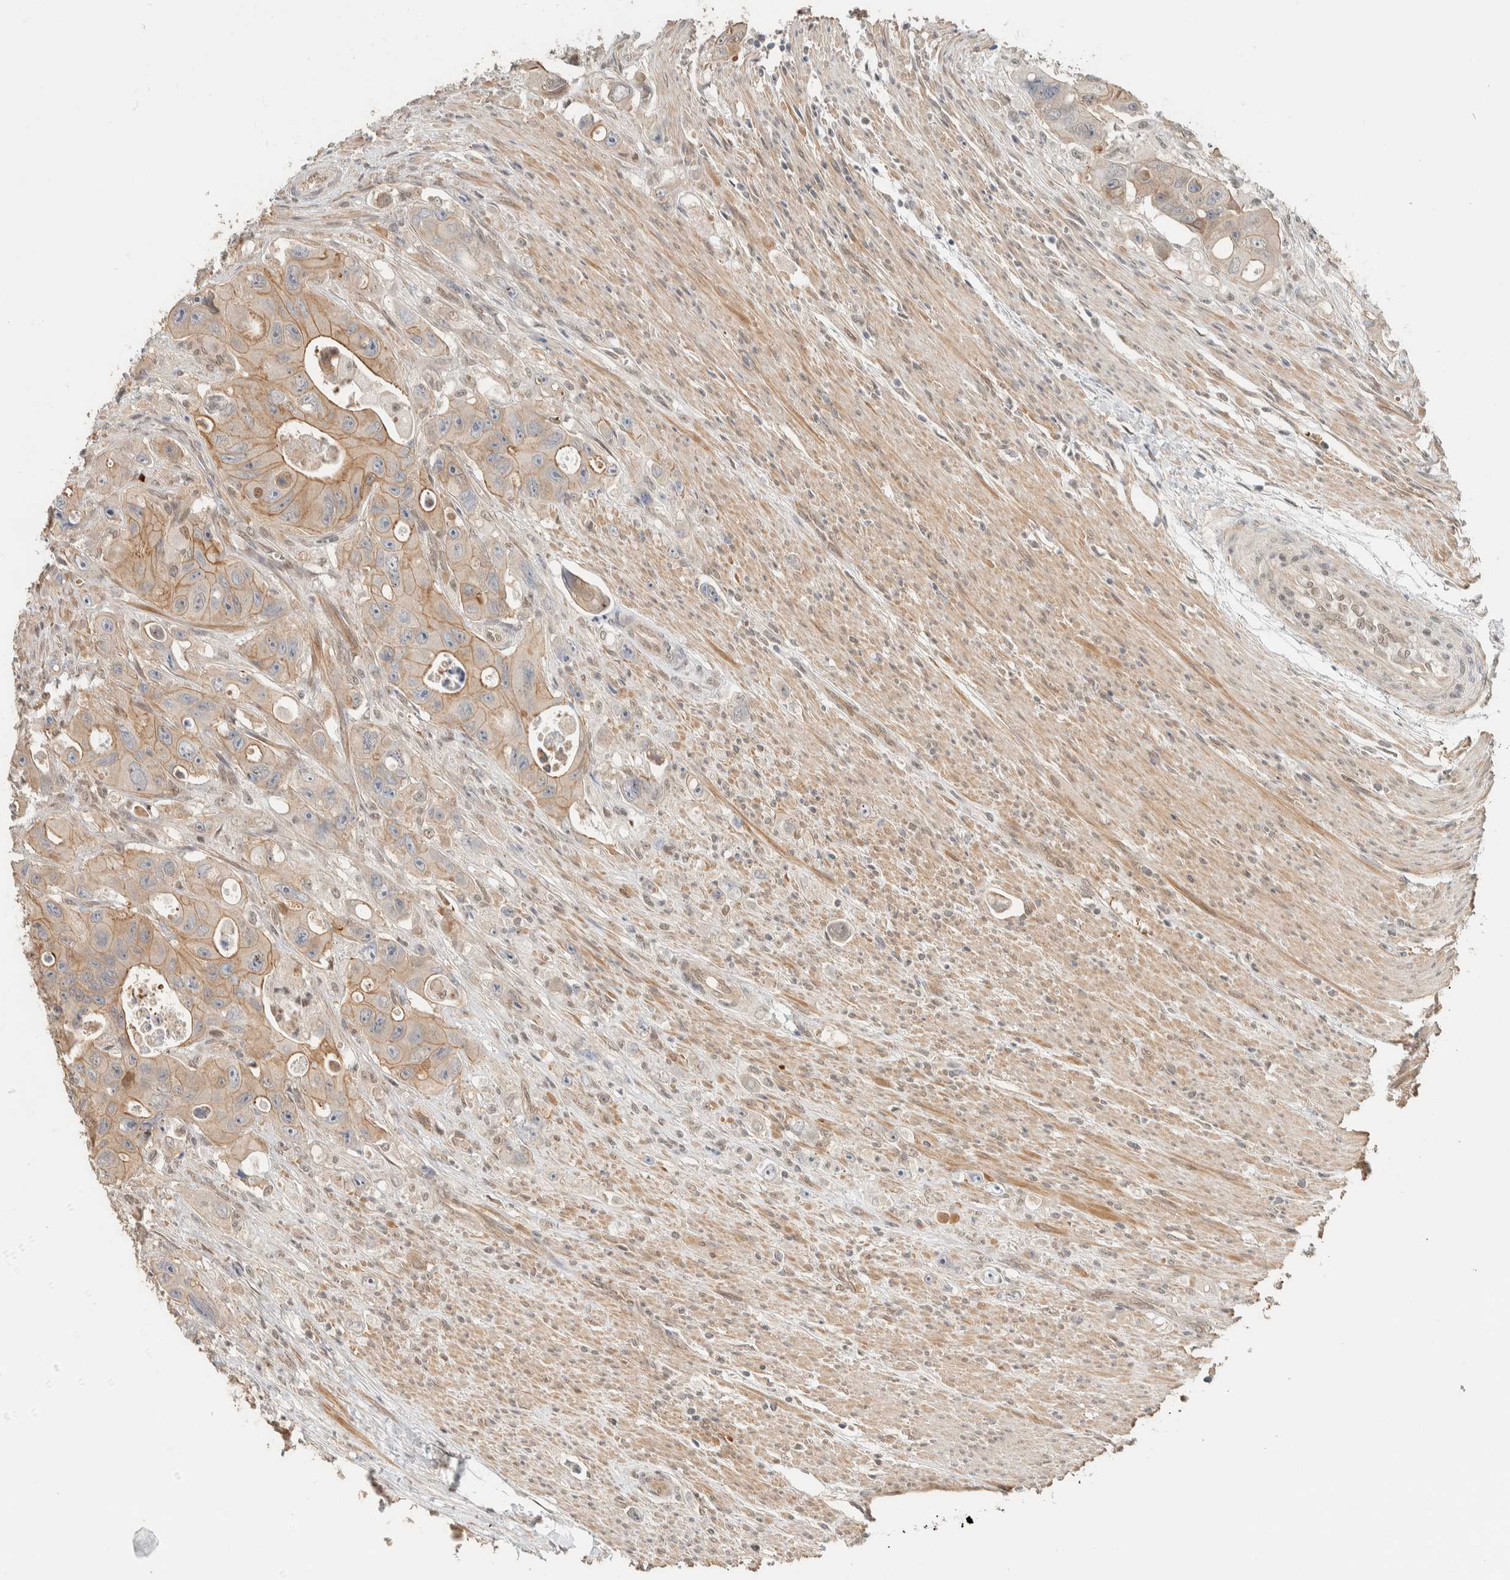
{"staining": {"intensity": "weak", "quantity": ">75%", "location": "cytoplasmic/membranous"}, "tissue": "colorectal cancer", "cell_type": "Tumor cells", "image_type": "cancer", "snomed": [{"axis": "morphology", "description": "Adenocarcinoma, NOS"}, {"axis": "topography", "description": "Colon"}], "caption": "Immunohistochemistry (IHC) photomicrograph of neoplastic tissue: human colorectal cancer stained using immunohistochemistry (IHC) demonstrates low levels of weak protein expression localized specifically in the cytoplasmic/membranous of tumor cells, appearing as a cytoplasmic/membranous brown color.", "gene": "ZBTB2", "patient": {"sex": "female", "age": 46}}